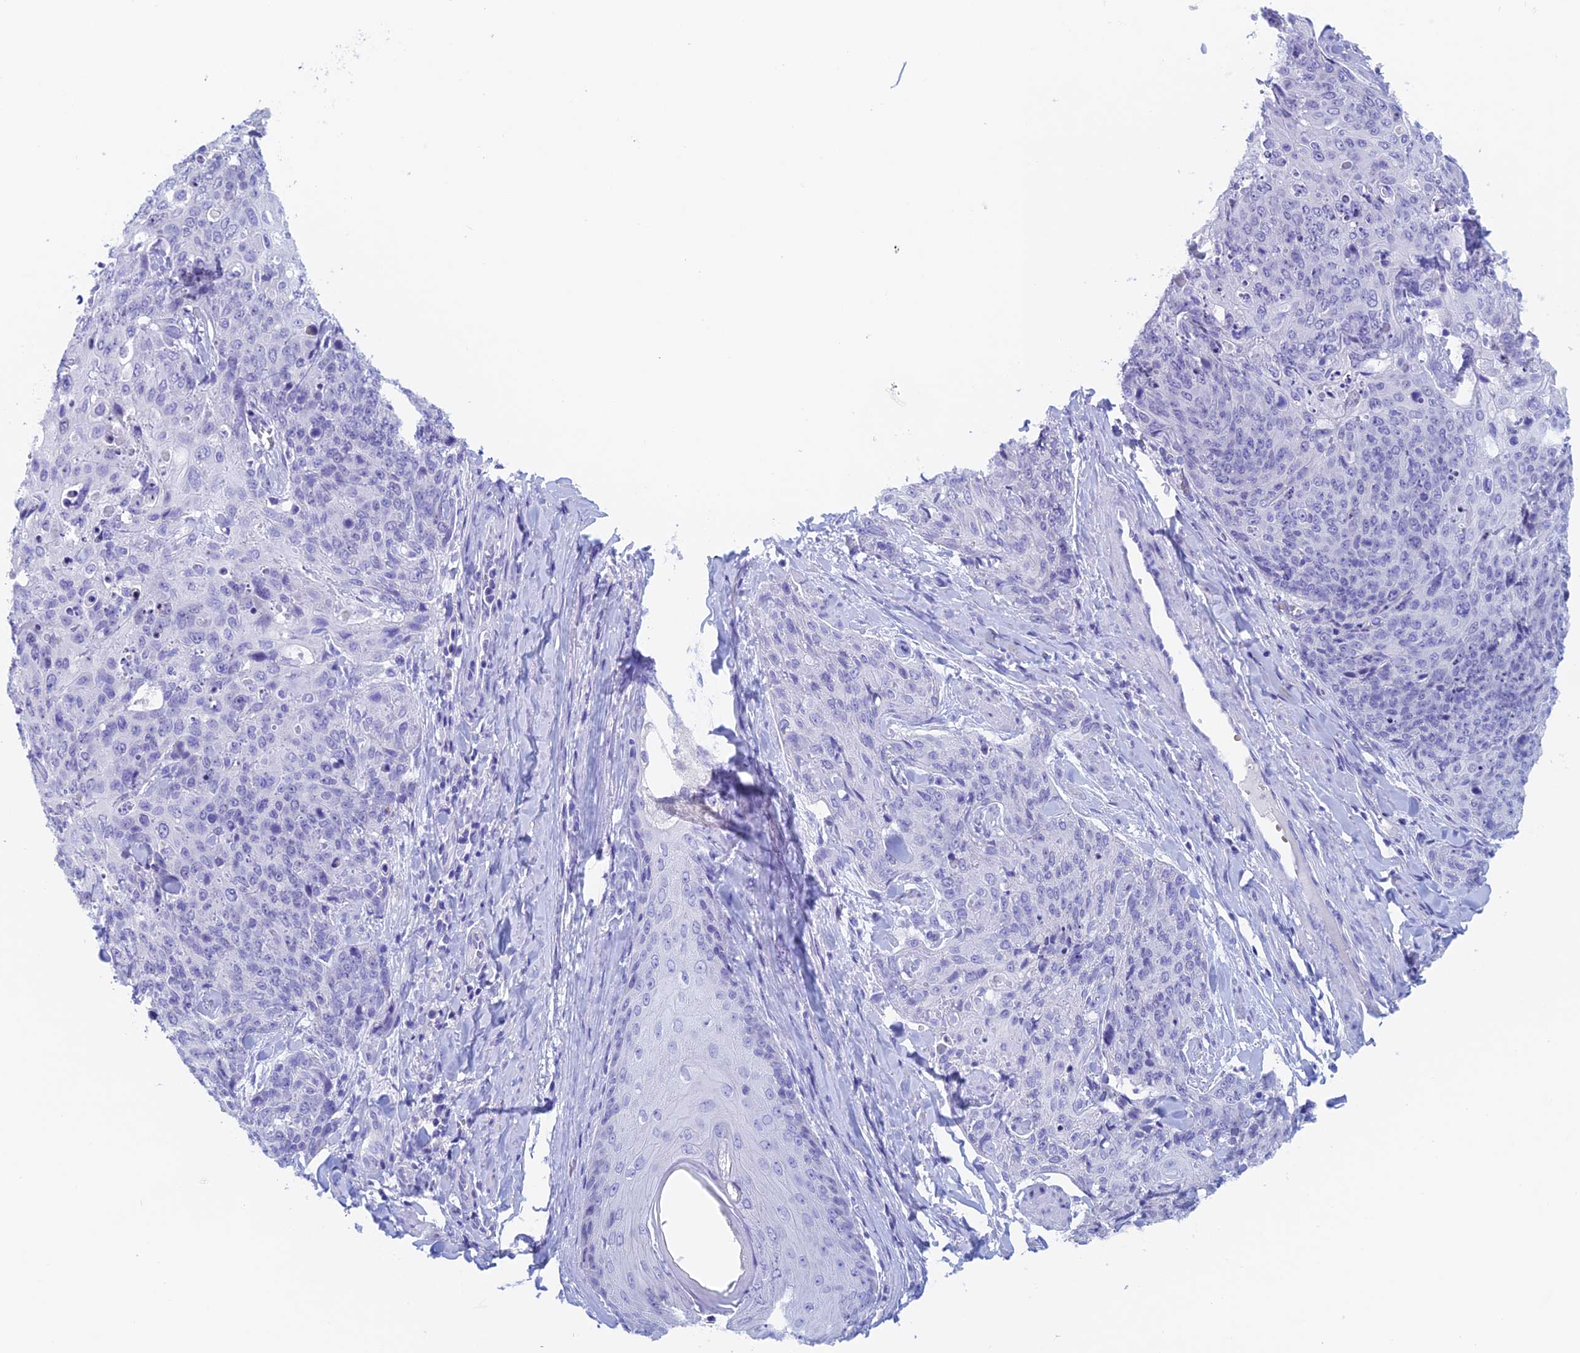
{"staining": {"intensity": "negative", "quantity": "none", "location": "none"}, "tissue": "skin cancer", "cell_type": "Tumor cells", "image_type": "cancer", "snomed": [{"axis": "morphology", "description": "Squamous cell carcinoma, NOS"}, {"axis": "topography", "description": "Skin"}, {"axis": "topography", "description": "Vulva"}], "caption": "Immunohistochemistry (IHC) of human skin squamous cell carcinoma exhibits no expression in tumor cells.", "gene": "PSMC3IP", "patient": {"sex": "female", "age": 85}}